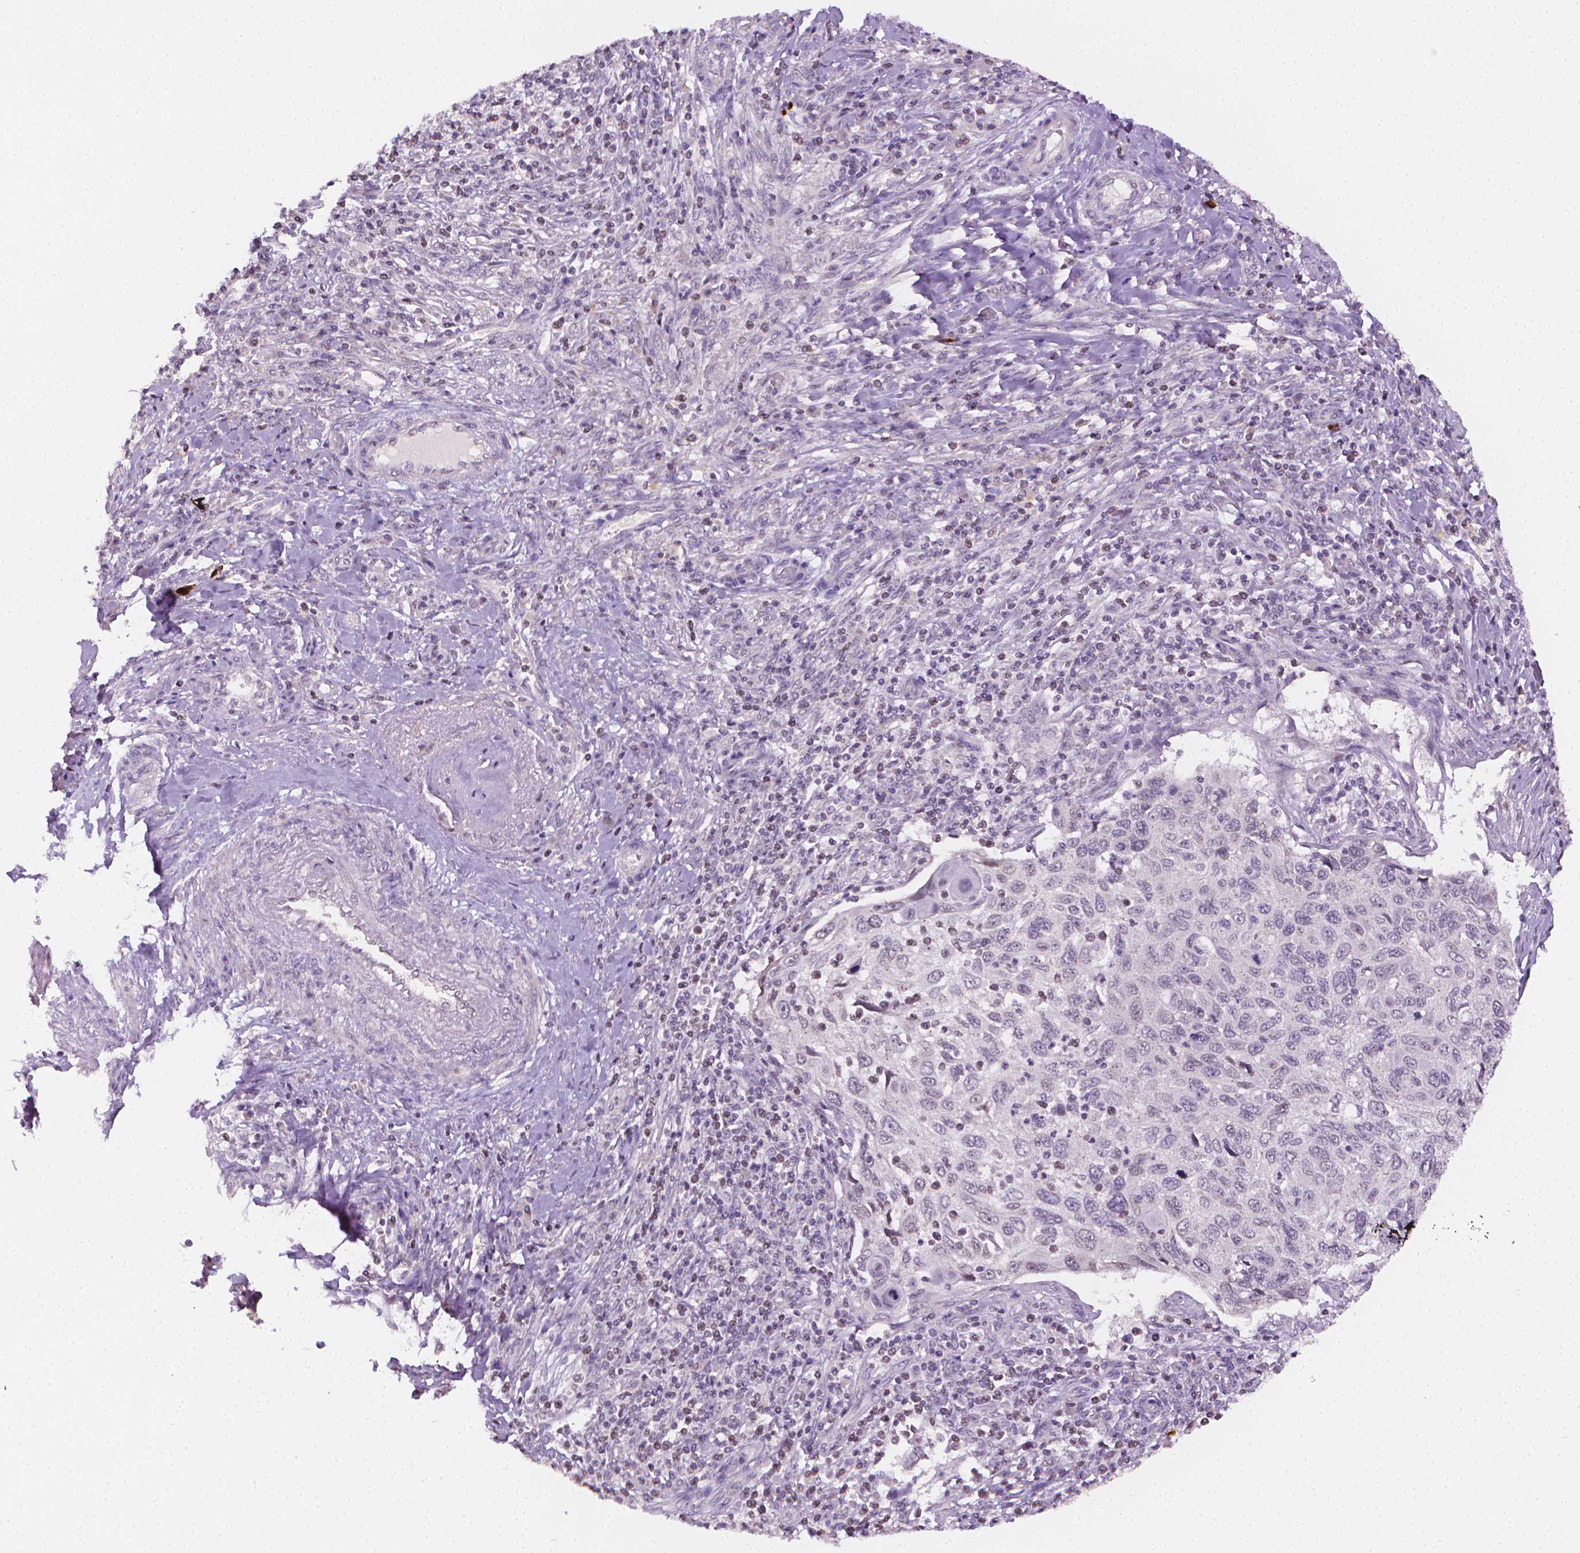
{"staining": {"intensity": "negative", "quantity": "none", "location": "none"}, "tissue": "cervical cancer", "cell_type": "Tumor cells", "image_type": "cancer", "snomed": [{"axis": "morphology", "description": "Squamous cell carcinoma, NOS"}, {"axis": "topography", "description": "Cervix"}], "caption": "Tumor cells are negative for protein expression in human cervical squamous cell carcinoma. The staining is performed using DAB (3,3'-diaminobenzidine) brown chromogen with nuclei counter-stained in using hematoxylin.", "gene": "NCAN", "patient": {"sex": "female", "age": 70}}